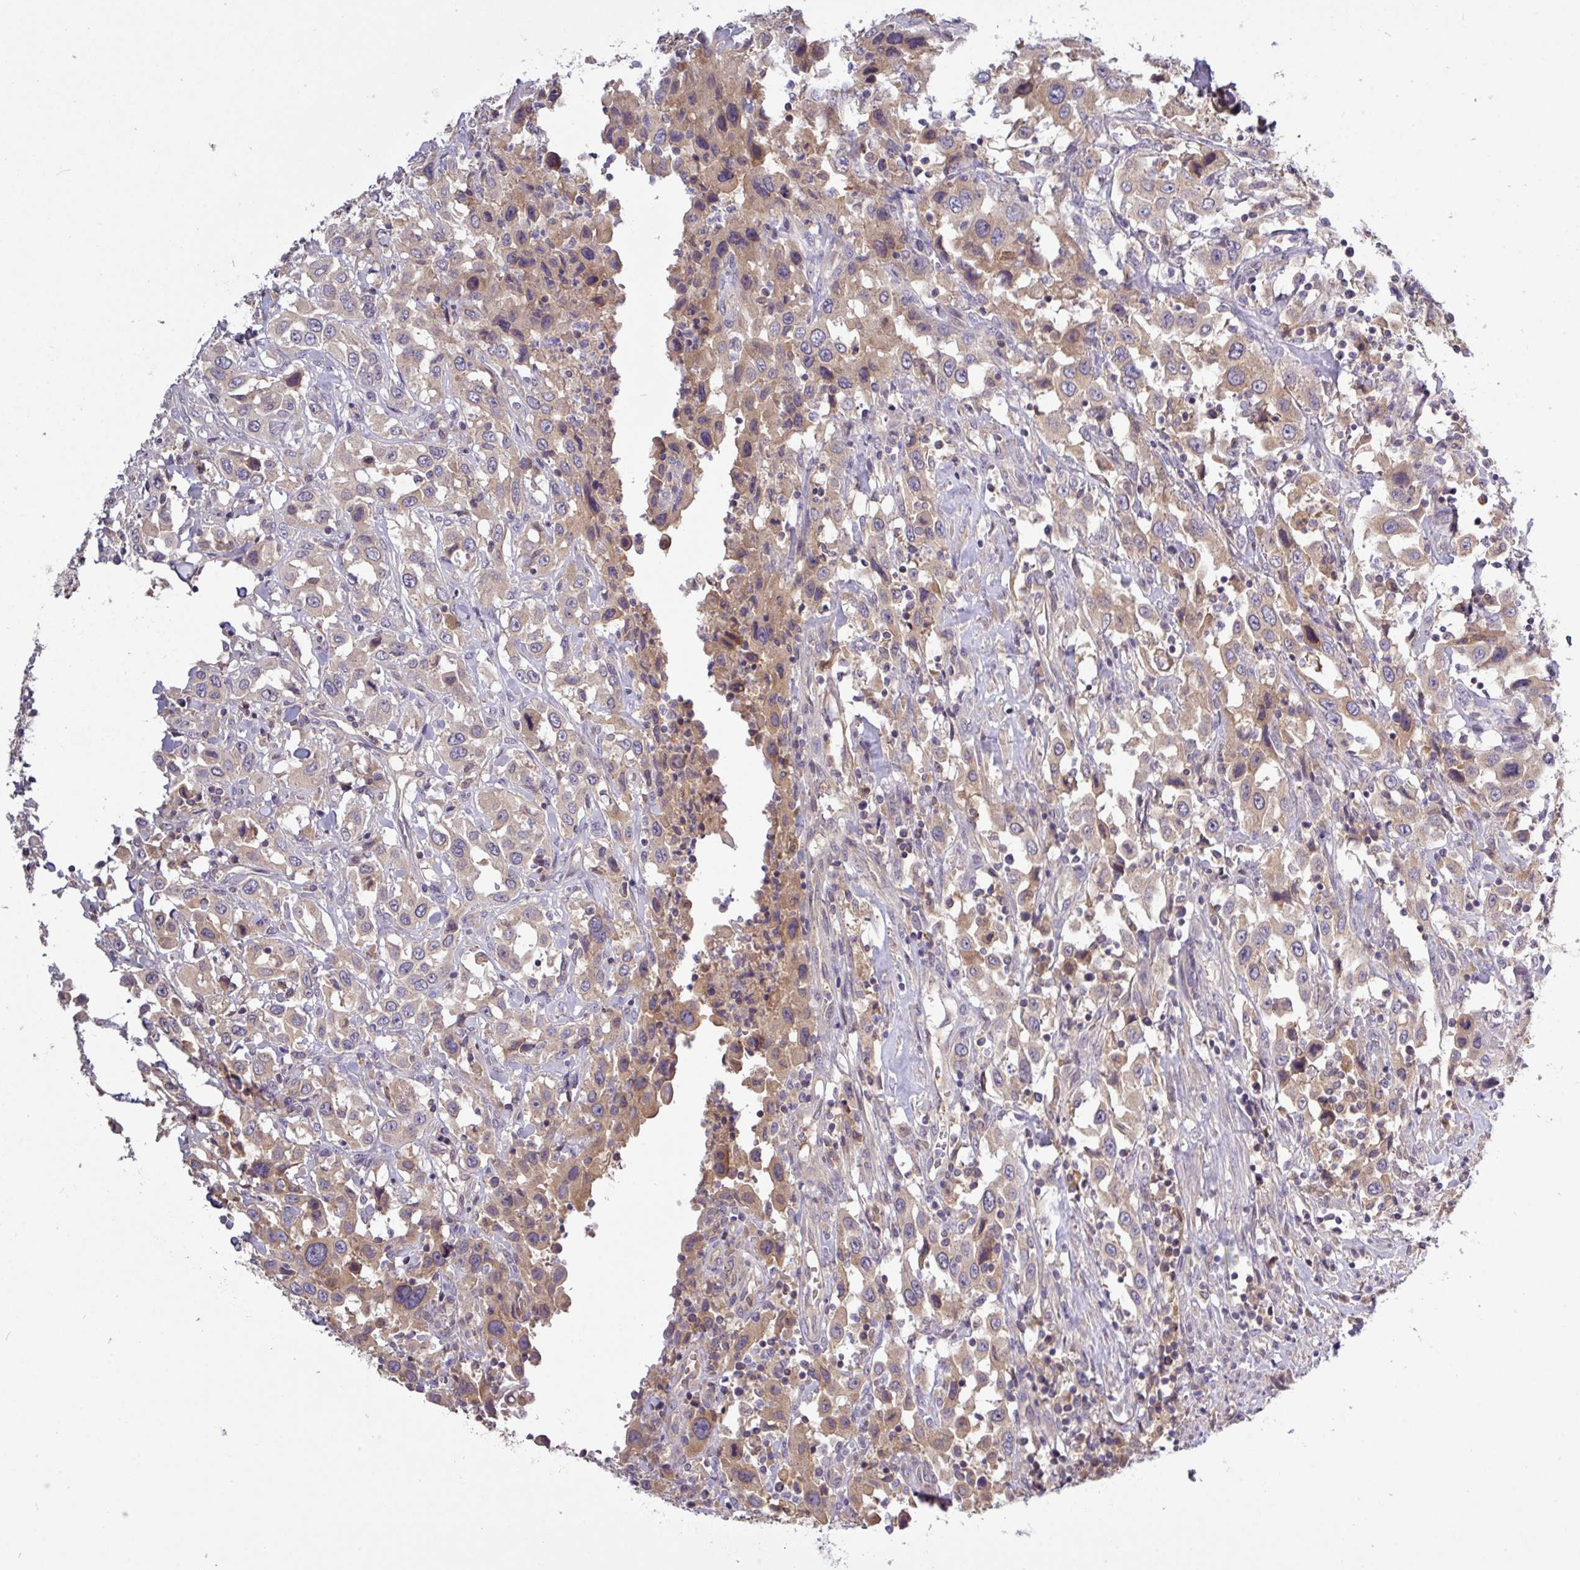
{"staining": {"intensity": "weak", "quantity": ">75%", "location": "cytoplasmic/membranous"}, "tissue": "urothelial cancer", "cell_type": "Tumor cells", "image_type": "cancer", "snomed": [{"axis": "morphology", "description": "Urothelial carcinoma, High grade"}, {"axis": "topography", "description": "Urinary bladder"}], "caption": "Protein staining shows weak cytoplasmic/membranous staining in about >75% of tumor cells in high-grade urothelial carcinoma. (Brightfield microscopy of DAB IHC at high magnification).", "gene": "TMEM62", "patient": {"sex": "male", "age": 61}}